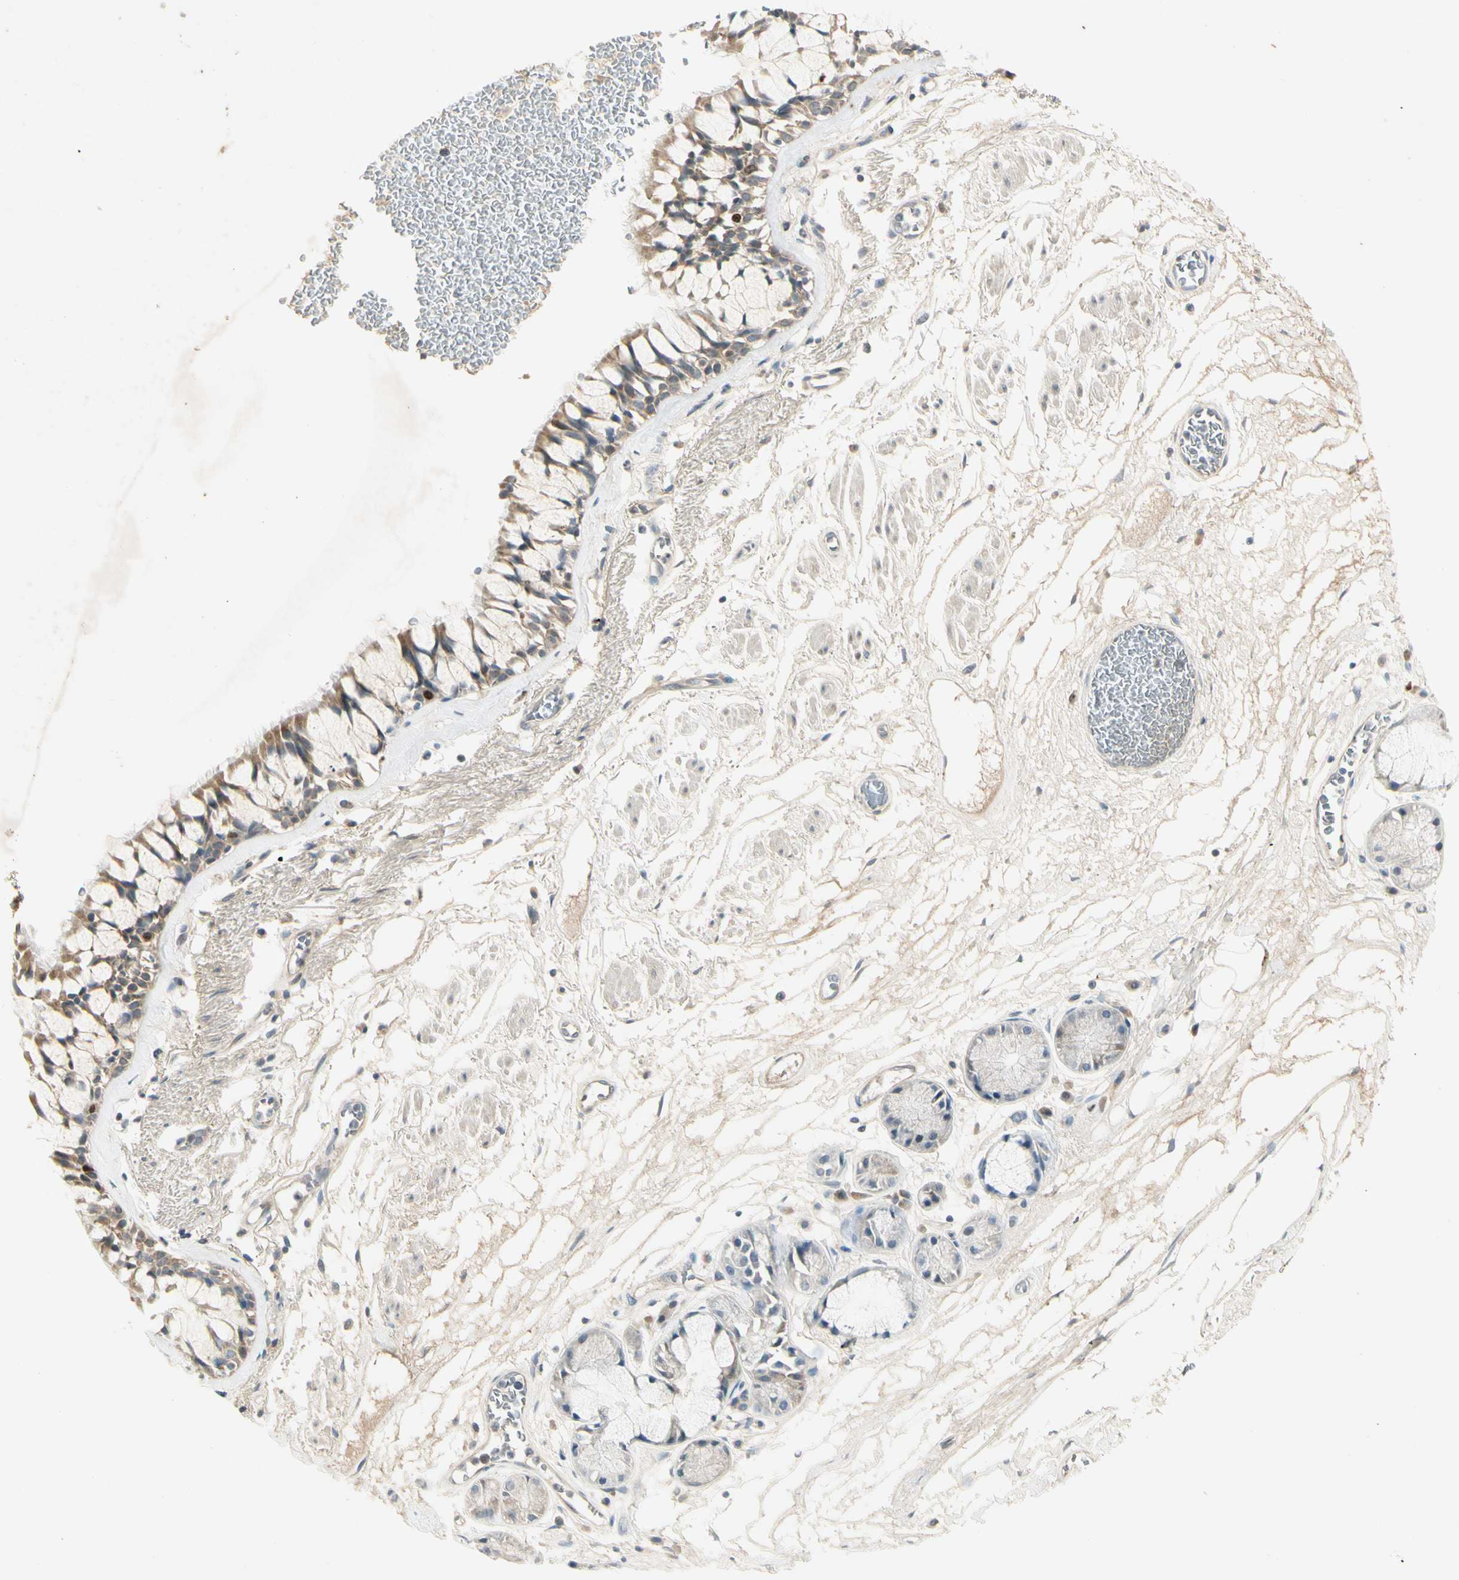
{"staining": {"intensity": "strong", "quantity": "<25%", "location": "cytoplasmic/membranous,nuclear"}, "tissue": "bronchus", "cell_type": "Respiratory epithelial cells", "image_type": "normal", "snomed": [{"axis": "morphology", "description": "Normal tissue, NOS"}, {"axis": "topography", "description": "Bronchus"}], "caption": "A photomicrograph showing strong cytoplasmic/membranous,nuclear staining in about <25% of respiratory epithelial cells in unremarkable bronchus, as visualized by brown immunohistochemical staining.", "gene": "PITX1", "patient": {"sex": "male", "age": 66}}